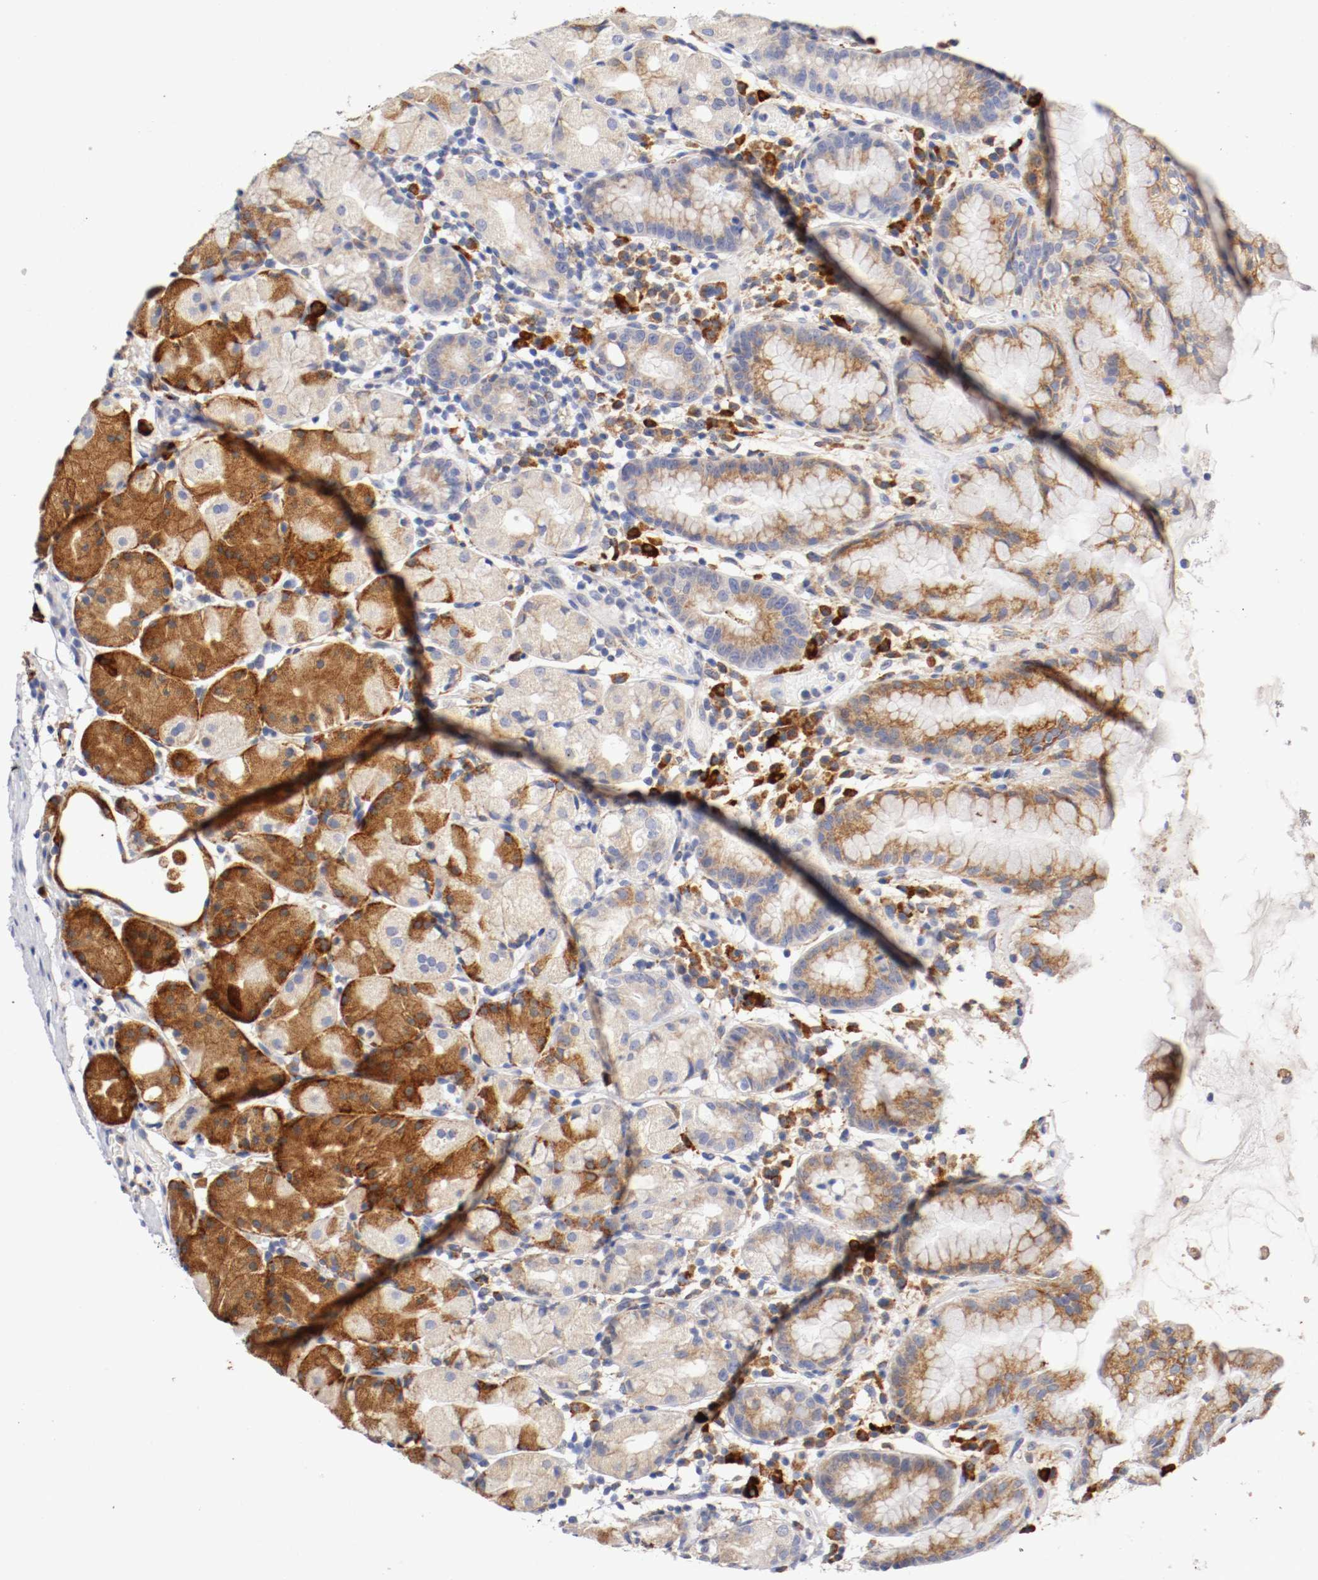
{"staining": {"intensity": "strong", "quantity": ">75%", "location": "cytoplasmic/membranous"}, "tissue": "stomach", "cell_type": "Glandular cells", "image_type": "normal", "snomed": [{"axis": "morphology", "description": "Normal tissue, NOS"}, {"axis": "topography", "description": "Stomach"}, {"axis": "topography", "description": "Stomach, lower"}], "caption": "Strong cytoplasmic/membranous protein staining is identified in approximately >75% of glandular cells in stomach. (DAB (3,3'-diaminobenzidine) IHC with brightfield microscopy, high magnification).", "gene": "TRAF2", "patient": {"sex": "female", "age": 75}}